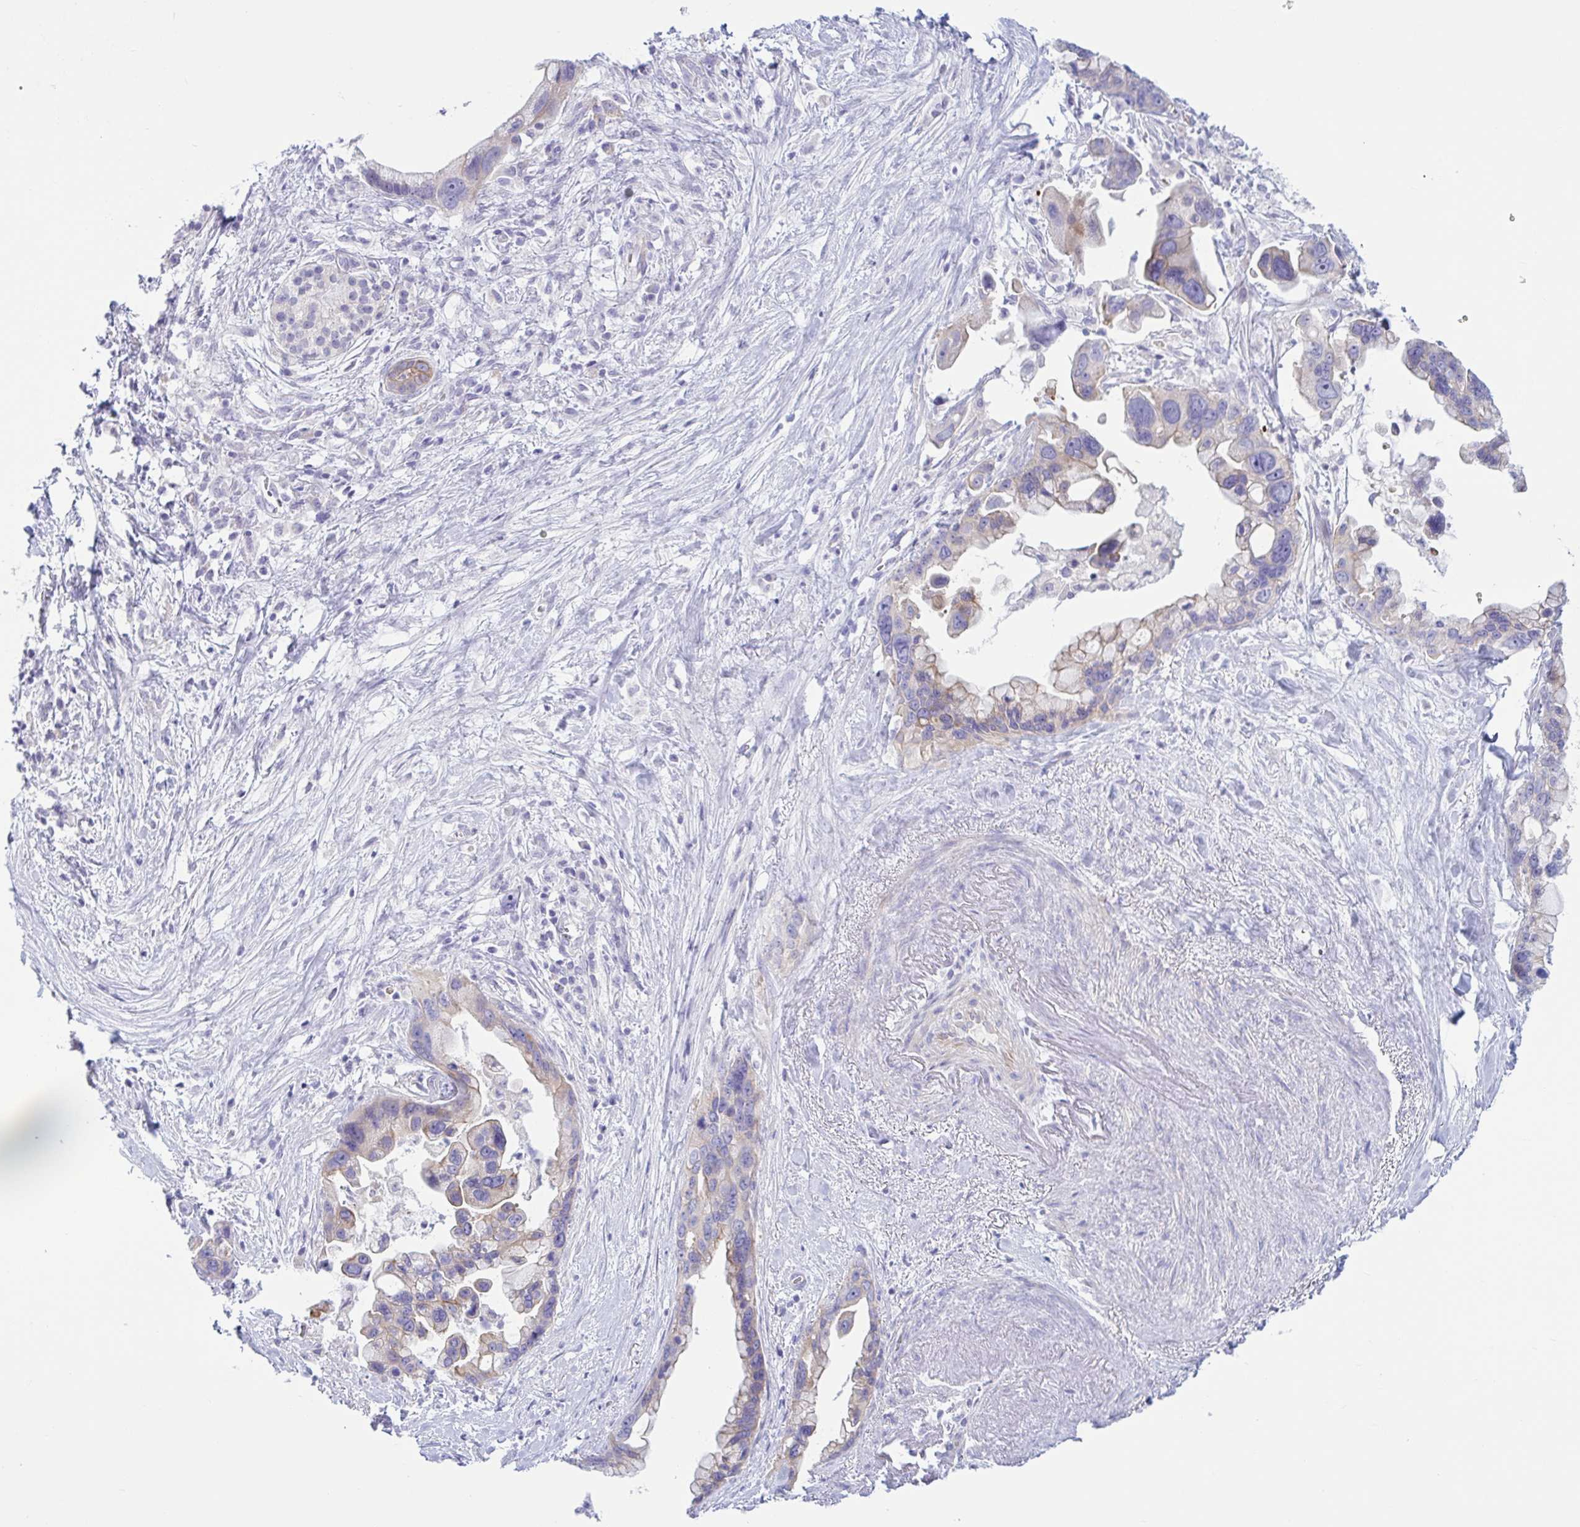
{"staining": {"intensity": "weak", "quantity": "<25%", "location": "cytoplasmic/membranous"}, "tissue": "pancreatic cancer", "cell_type": "Tumor cells", "image_type": "cancer", "snomed": [{"axis": "morphology", "description": "Adenocarcinoma, NOS"}, {"axis": "topography", "description": "Pancreas"}], "caption": "The image displays no staining of tumor cells in pancreatic adenocarcinoma.", "gene": "TNNI2", "patient": {"sex": "female", "age": 83}}